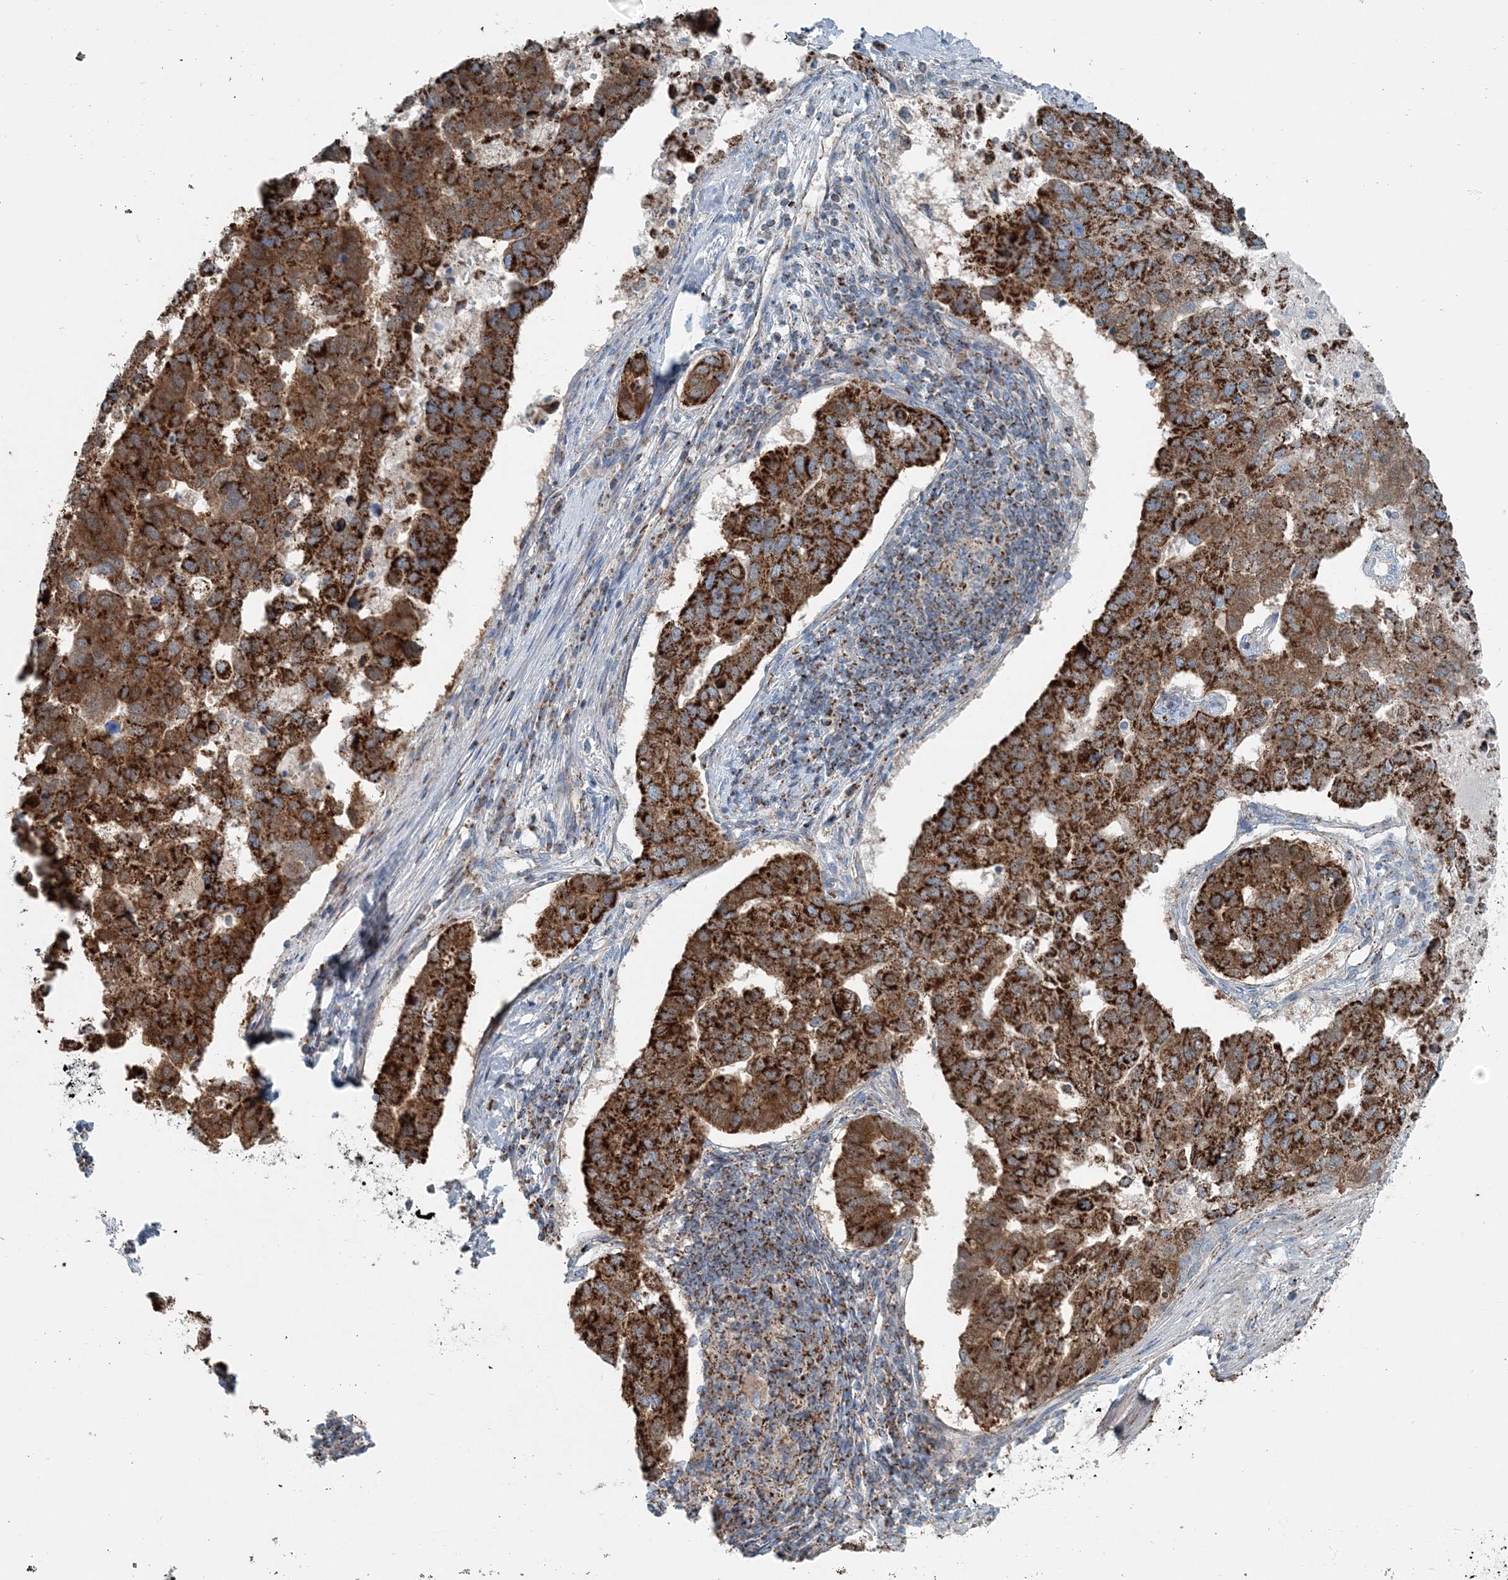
{"staining": {"intensity": "strong", "quantity": ">75%", "location": "cytoplasmic/membranous"}, "tissue": "pancreatic cancer", "cell_type": "Tumor cells", "image_type": "cancer", "snomed": [{"axis": "morphology", "description": "Adenocarcinoma, NOS"}, {"axis": "topography", "description": "Pancreas"}], "caption": "The micrograph demonstrates immunohistochemical staining of pancreatic cancer. There is strong cytoplasmic/membranous expression is seen in about >75% of tumor cells.", "gene": "INTU", "patient": {"sex": "female", "age": 61}}